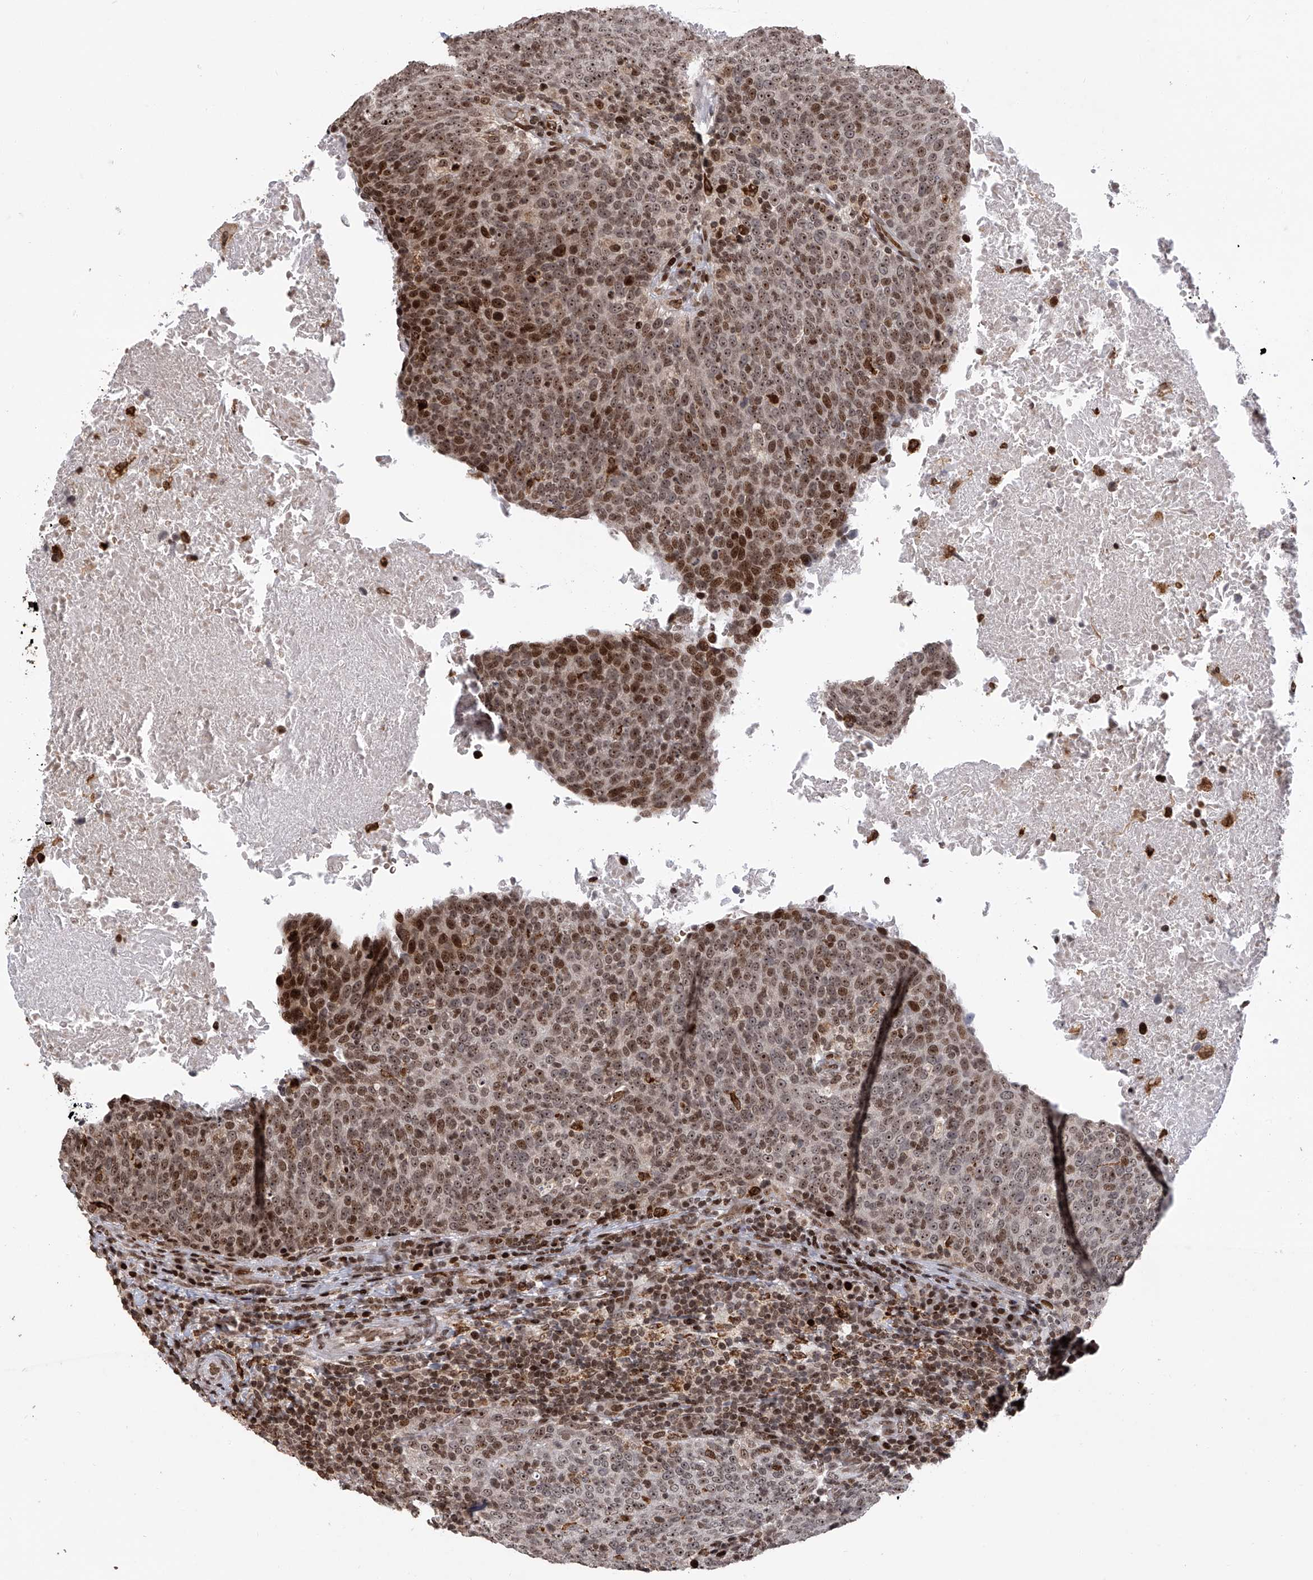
{"staining": {"intensity": "moderate", "quantity": ">75%", "location": "nuclear"}, "tissue": "head and neck cancer", "cell_type": "Tumor cells", "image_type": "cancer", "snomed": [{"axis": "morphology", "description": "Squamous cell carcinoma, NOS"}, {"axis": "morphology", "description": "Squamous cell carcinoma, metastatic, NOS"}, {"axis": "topography", "description": "Lymph node"}, {"axis": "topography", "description": "Head-Neck"}], "caption": "A brown stain labels moderate nuclear staining of a protein in human metastatic squamous cell carcinoma (head and neck) tumor cells.", "gene": "PAK1IP1", "patient": {"sex": "male", "age": 62}}